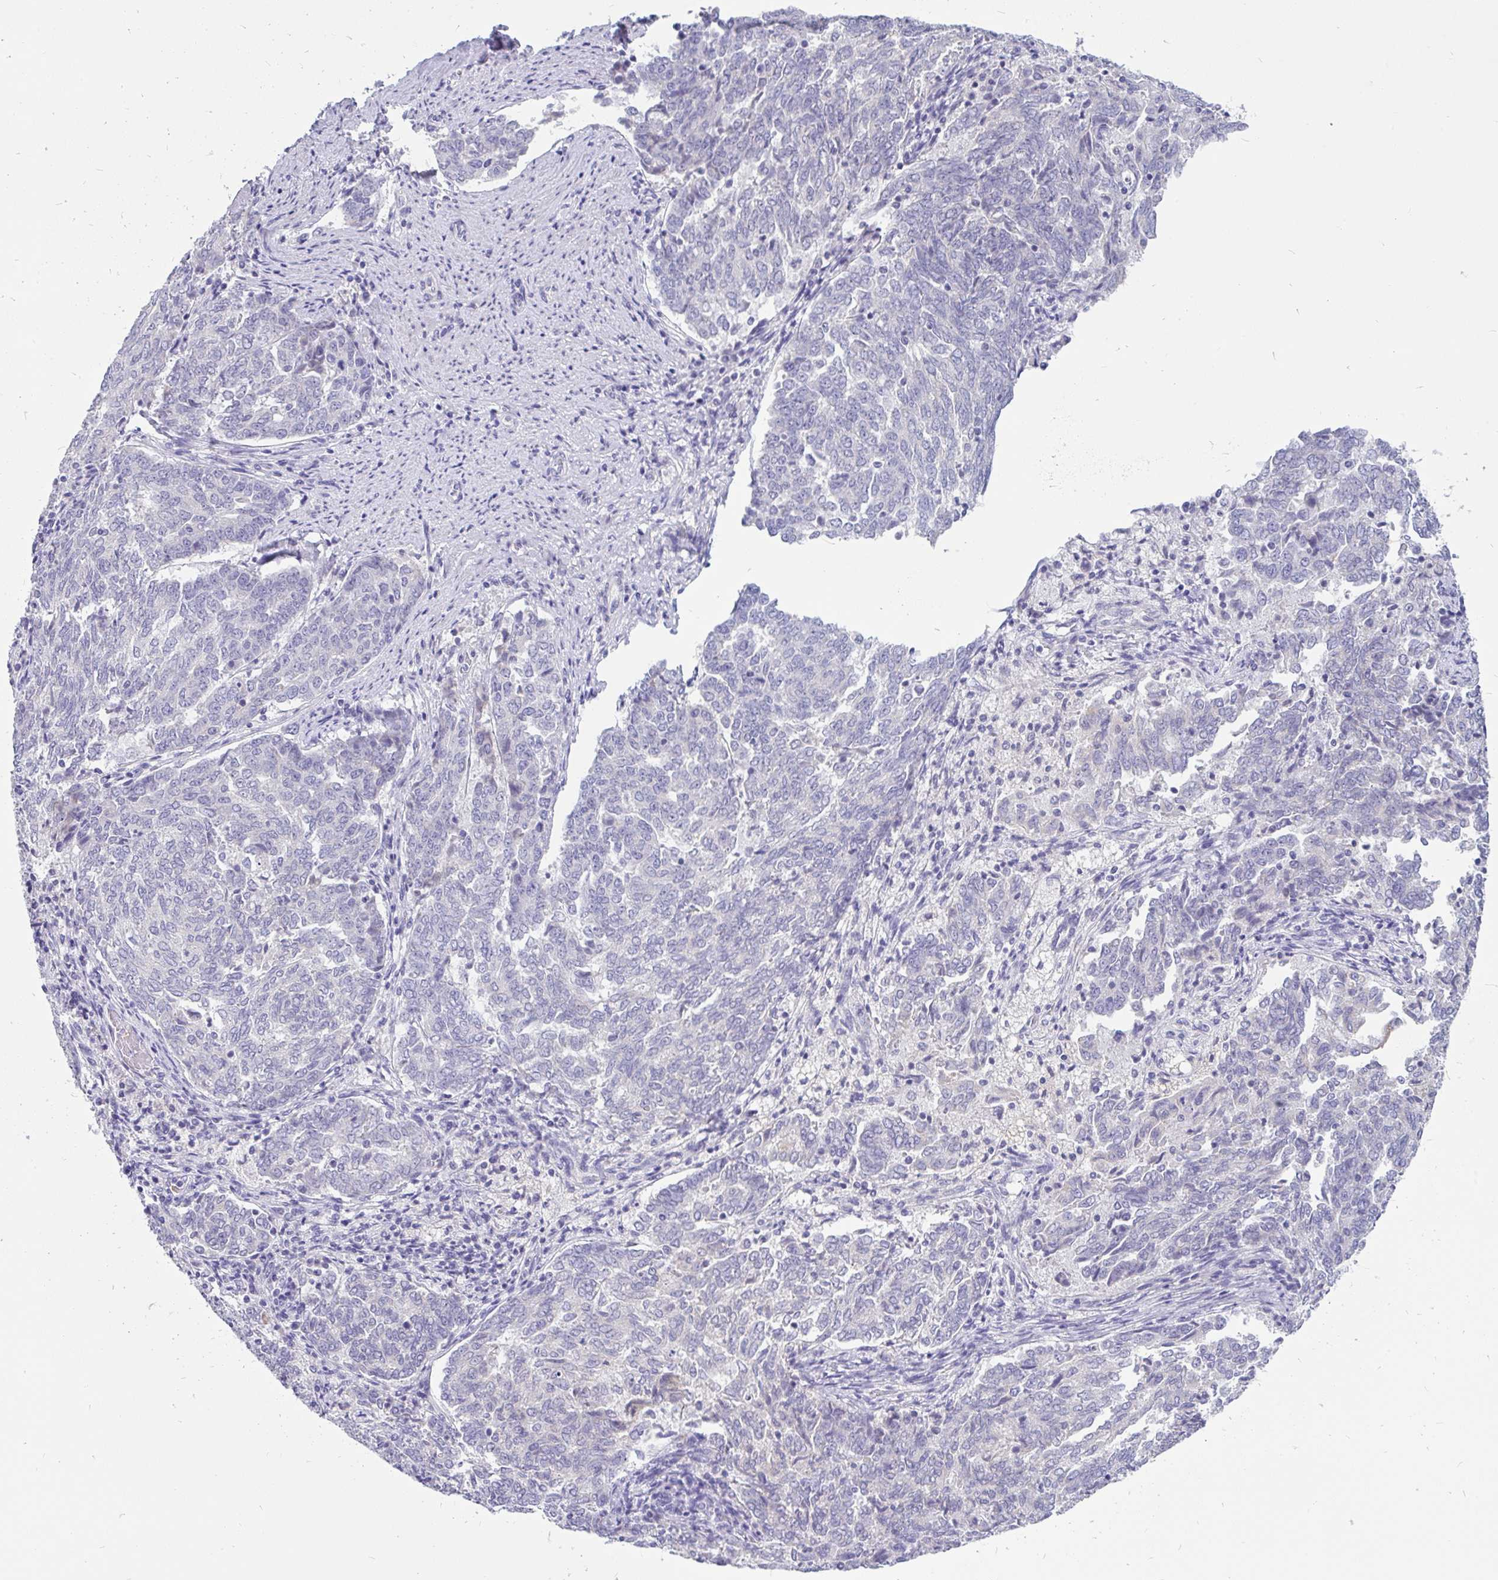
{"staining": {"intensity": "negative", "quantity": "none", "location": "none"}, "tissue": "endometrial cancer", "cell_type": "Tumor cells", "image_type": "cancer", "snomed": [{"axis": "morphology", "description": "Adenocarcinoma, NOS"}, {"axis": "topography", "description": "Endometrium"}], "caption": "This is a photomicrograph of immunohistochemistry (IHC) staining of endometrial adenocarcinoma, which shows no positivity in tumor cells.", "gene": "INTS5", "patient": {"sex": "female", "age": 80}}